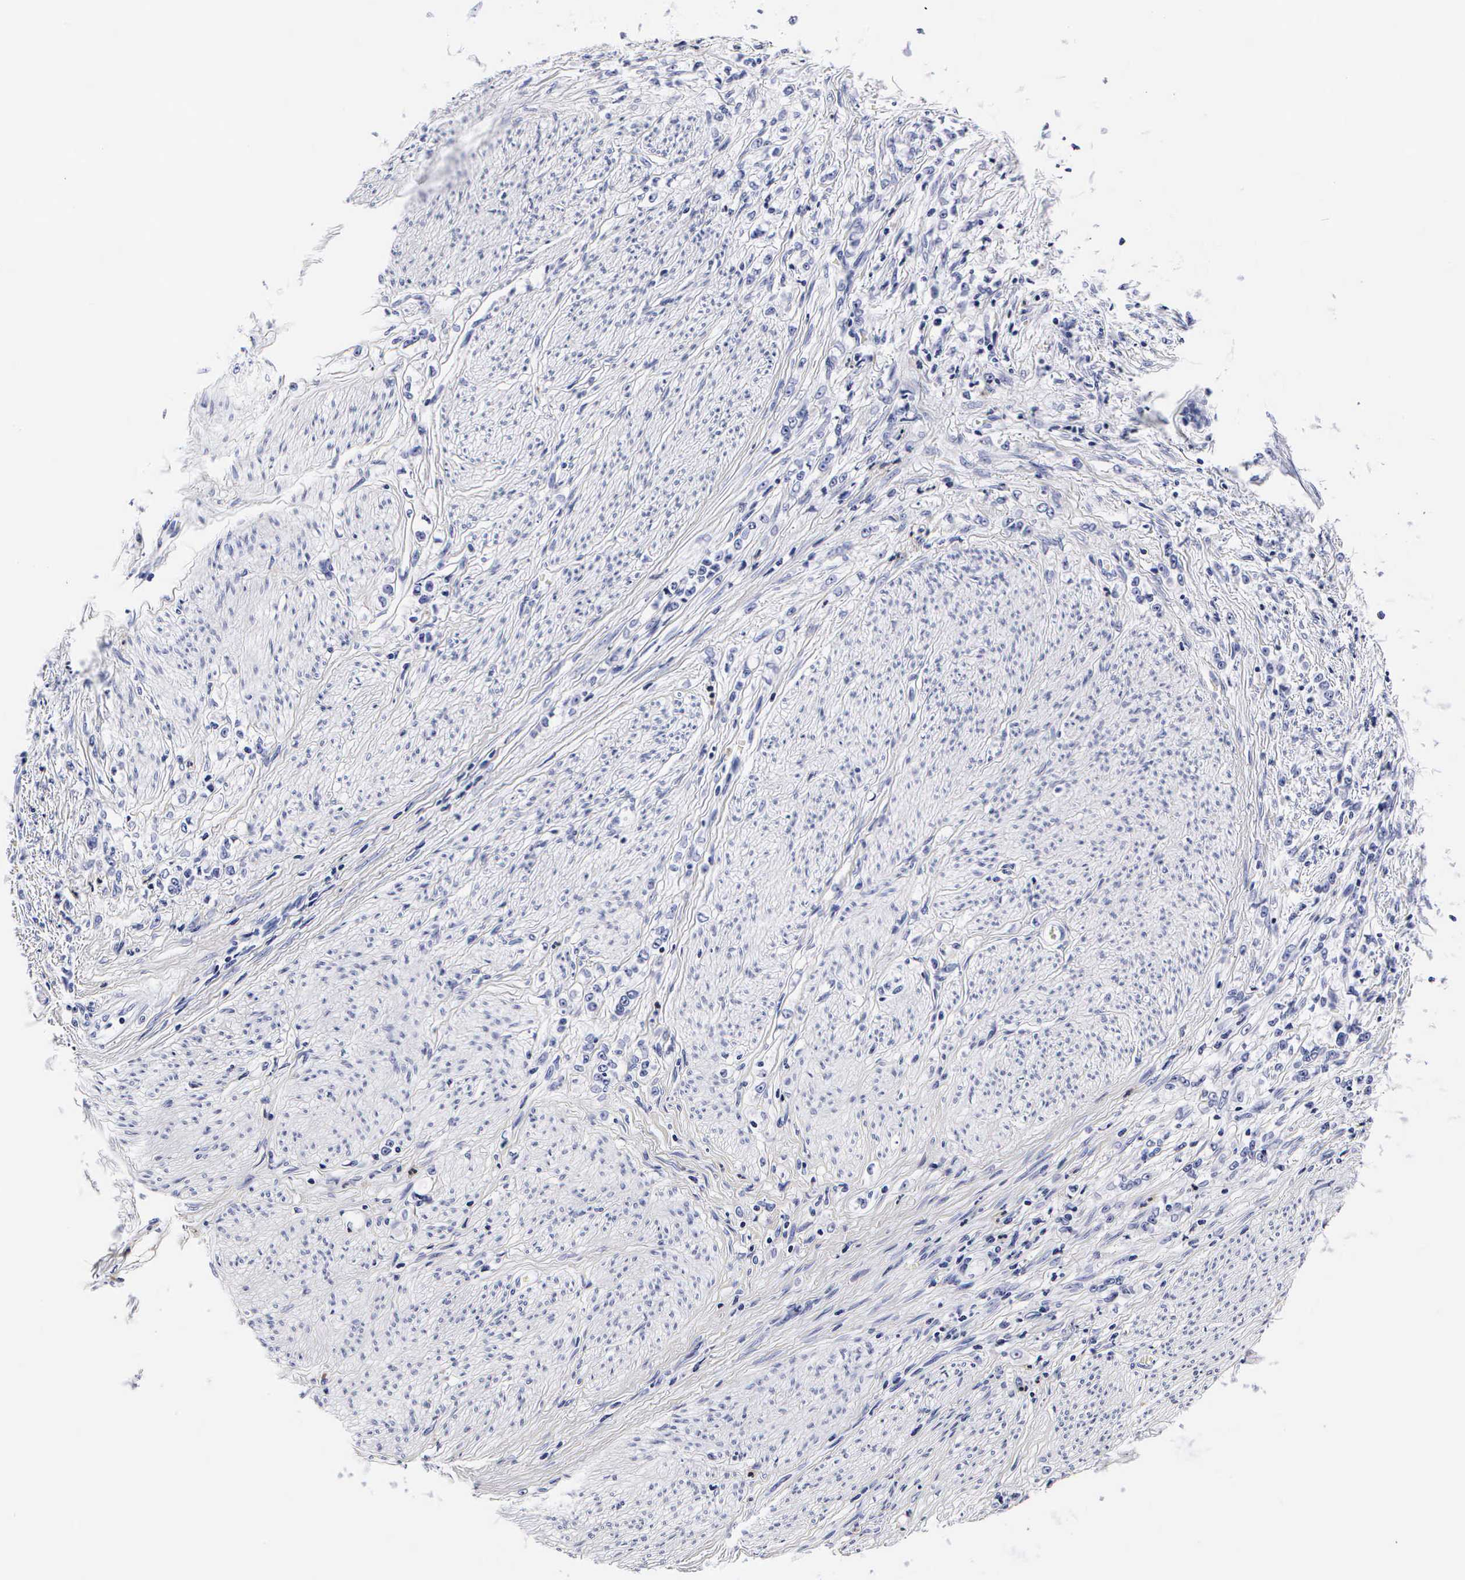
{"staining": {"intensity": "negative", "quantity": "none", "location": "none"}, "tissue": "stomach cancer", "cell_type": "Tumor cells", "image_type": "cancer", "snomed": [{"axis": "morphology", "description": "Adenocarcinoma, NOS"}, {"axis": "topography", "description": "Stomach"}], "caption": "Stomach adenocarcinoma was stained to show a protein in brown. There is no significant positivity in tumor cells. Brightfield microscopy of IHC stained with DAB (3,3'-diaminobenzidine) (brown) and hematoxylin (blue), captured at high magnification.", "gene": "RNASE6", "patient": {"sex": "male", "age": 72}}